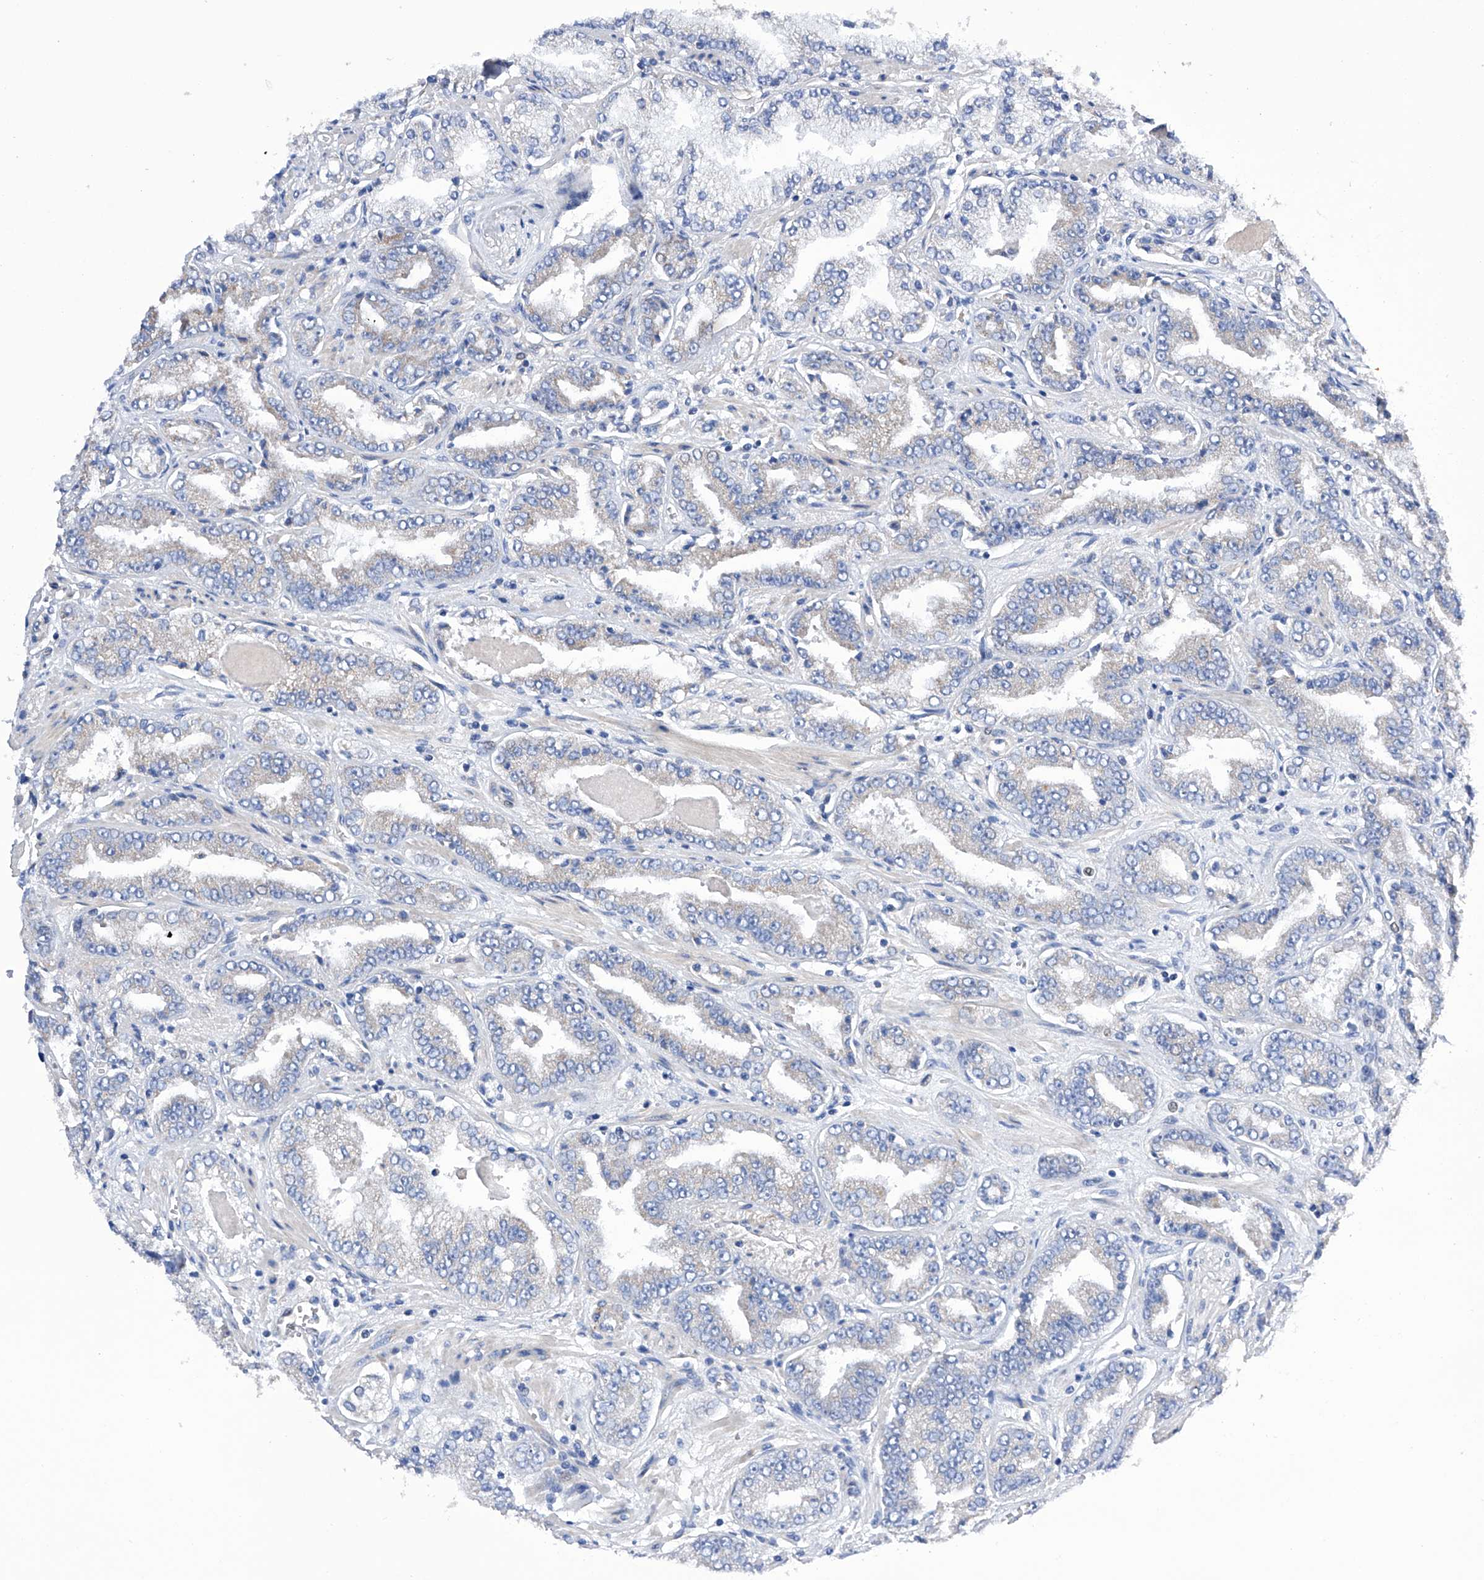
{"staining": {"intensity": "negative", "quantity": "none", "location": "none"}, "tissue": "prostate cancer", "cell_type": "Tumor cells", "image_type": "cancer", "snomed": [{"axis": "morphology", "description": "Adenocarcinoma, High grade"}, {"axis": "topography", "description": "Prostate"}], "caption": "This is an immunohistochemistry micrograph of prostate adenocarcinoma (high-grade). There is no expression in tumor cells.", "gene": "EFCAB2", "patient": {"sex": "male", "age": 71}}